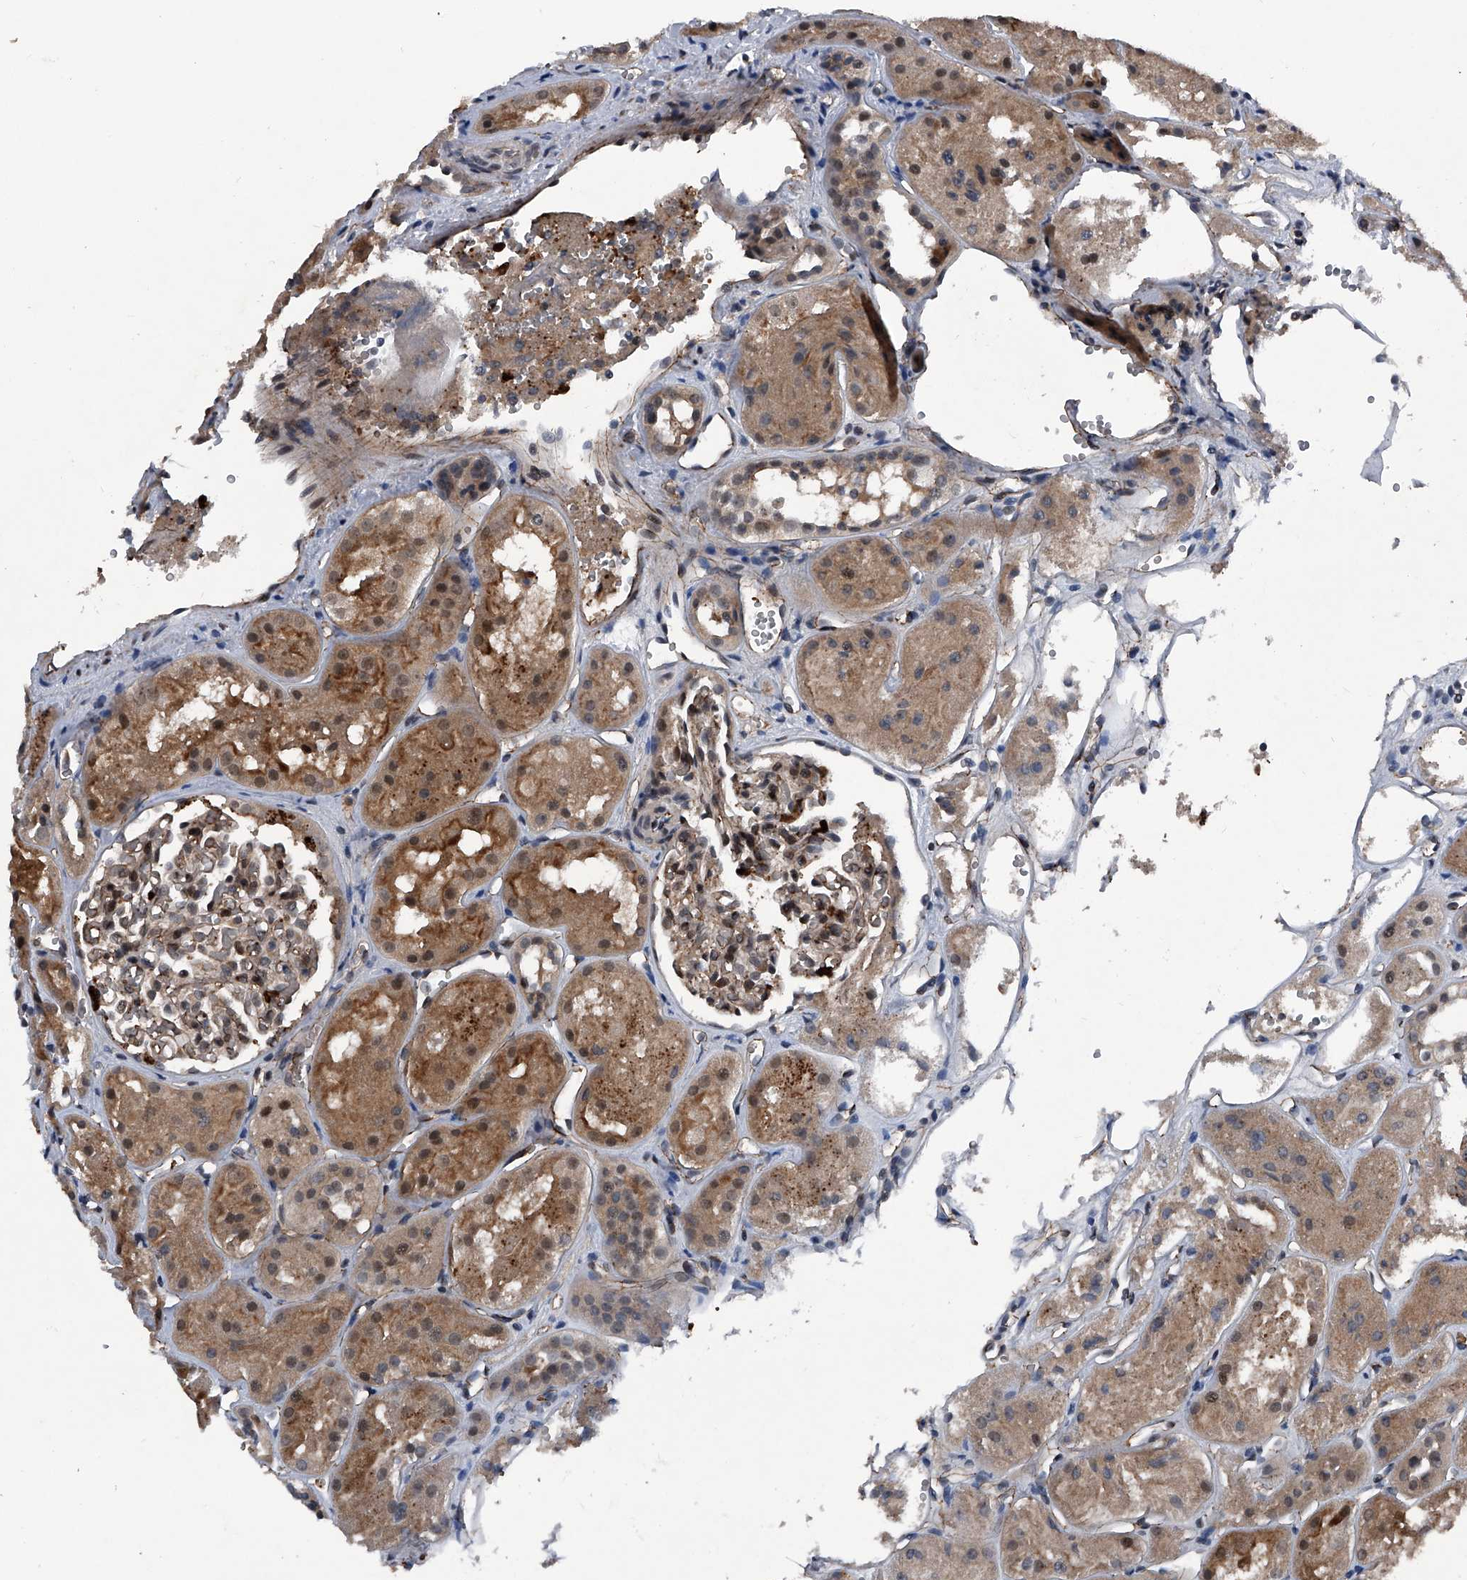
{"staining": {"intensity": "moderate", "quantity": "<25%", "location": "cytoplasmic/membranous"}, "tissue": "kidney", "cell_type": "Cells in glomeruli", "image_type": "normal", "snomed": [{"axis": "morphology", "description": "Normal tissue, NOS"}, {"axis": "topography", "description": "Kidney"}], "caption": "High-power microscopy captured an IHC photomicrograph of unremarkable kidney, revealing moderate cytoplasmic/membranous positivity in approximately <25% of cells in glomeruli. (DAB = brown stain, brightfield microscopy at high magnification).", "gene": "MAPKAP1", "patient": {"sex": "male", "age": 16}}